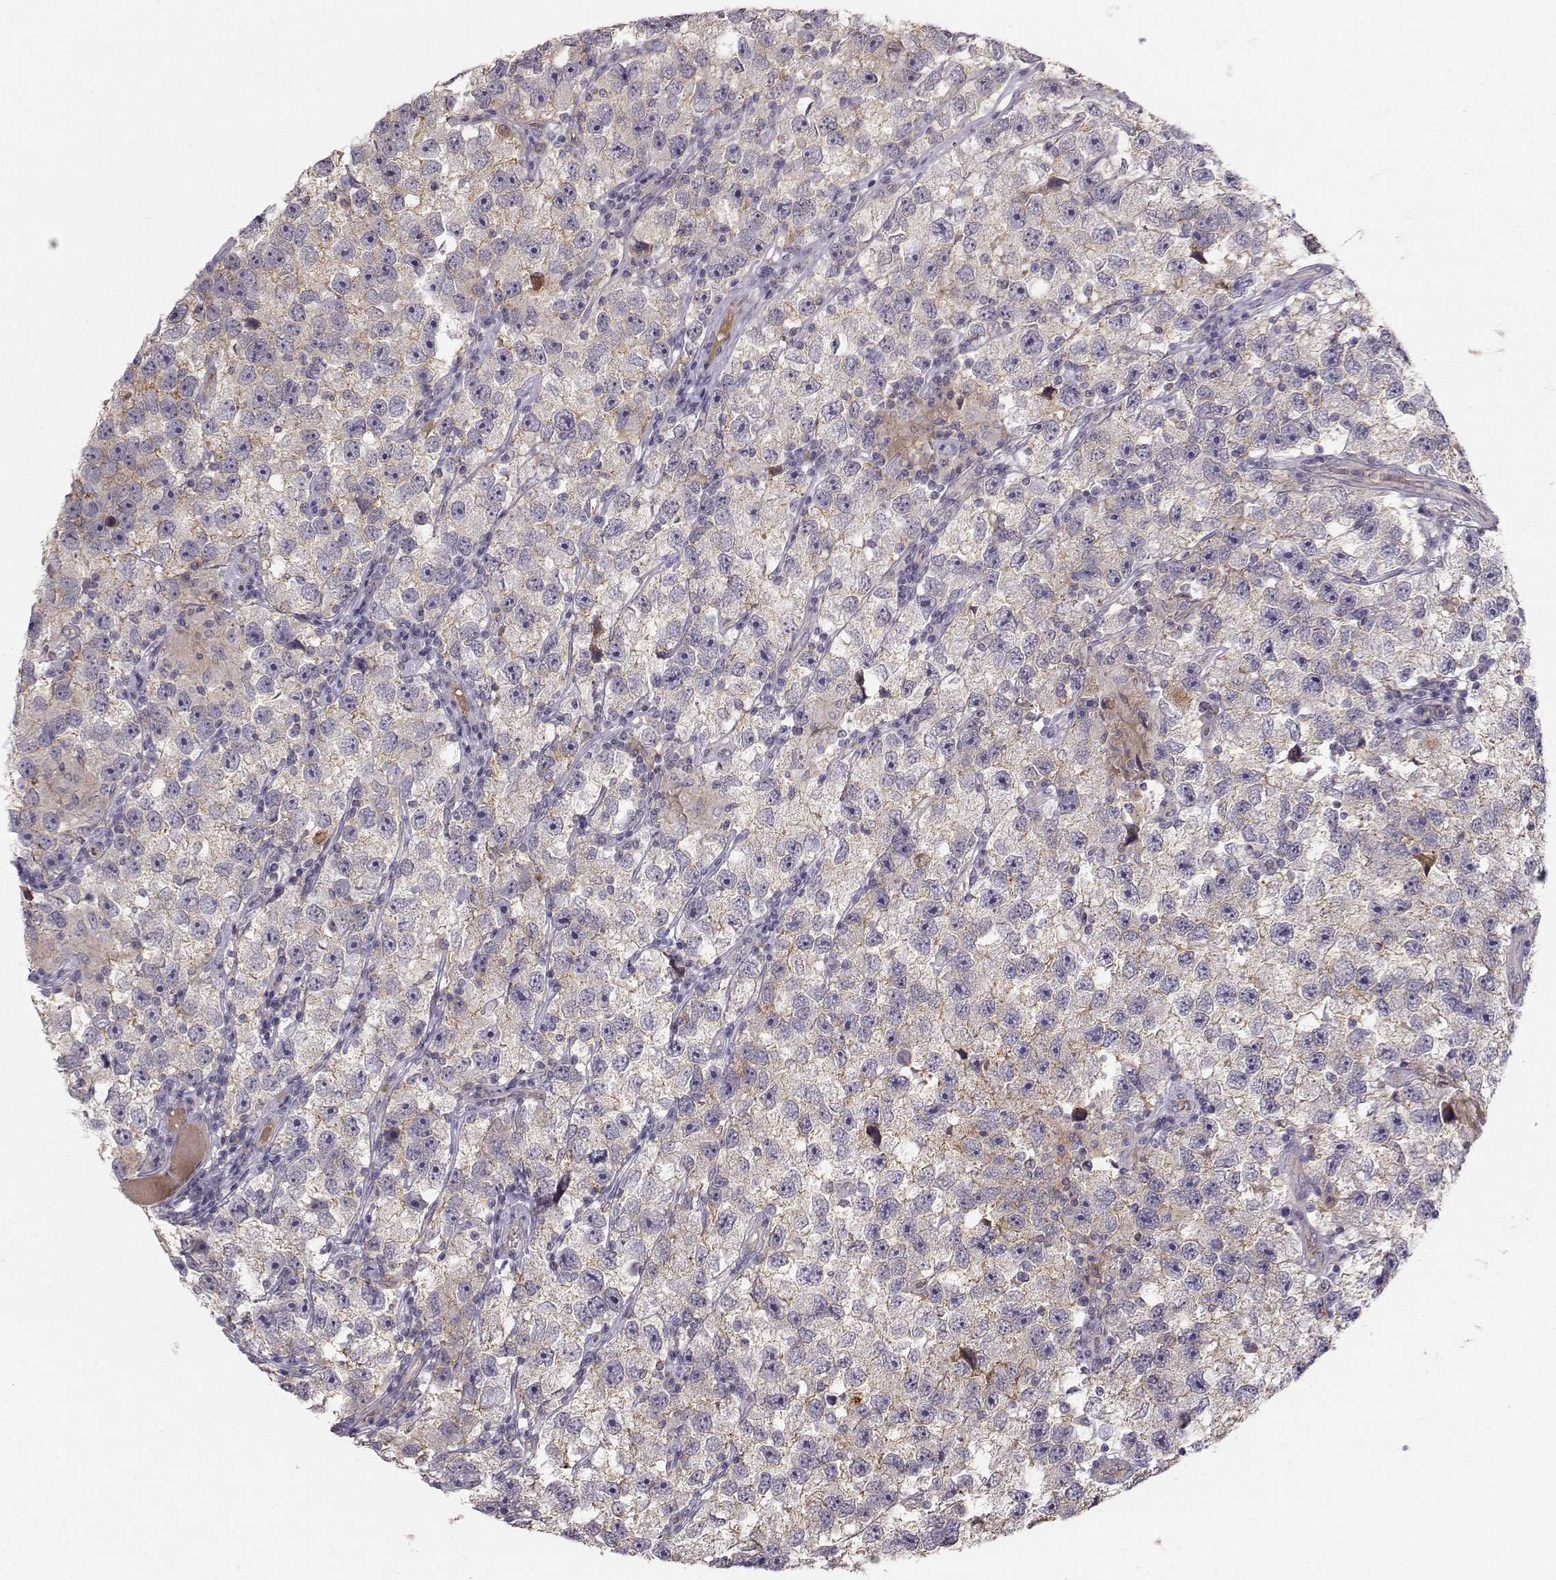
{"staining": {"intensity": "weak", "quantity": "<25%", "location": "cytoplasmic/membranous"}, "tissue": "testis cancer", "cell_type": "Tumor cells", "image_type": "cancer", "snomed": [{"axis": "morphology", "description": "Seminoma, NOS"}, {"axis": "topography", "description": "Testis"}], "caption": "IHC histopathology image of testis seminoma stained for a protein (brown), which displays no staining in tumor cells. Brightfield microscopy of immunohistochemistry stained with DAB (brown) and hematoxylin (blue), captured at high magnification.", "gene": "OPRD1", "patient": {"sex": "male", "age": 26}}